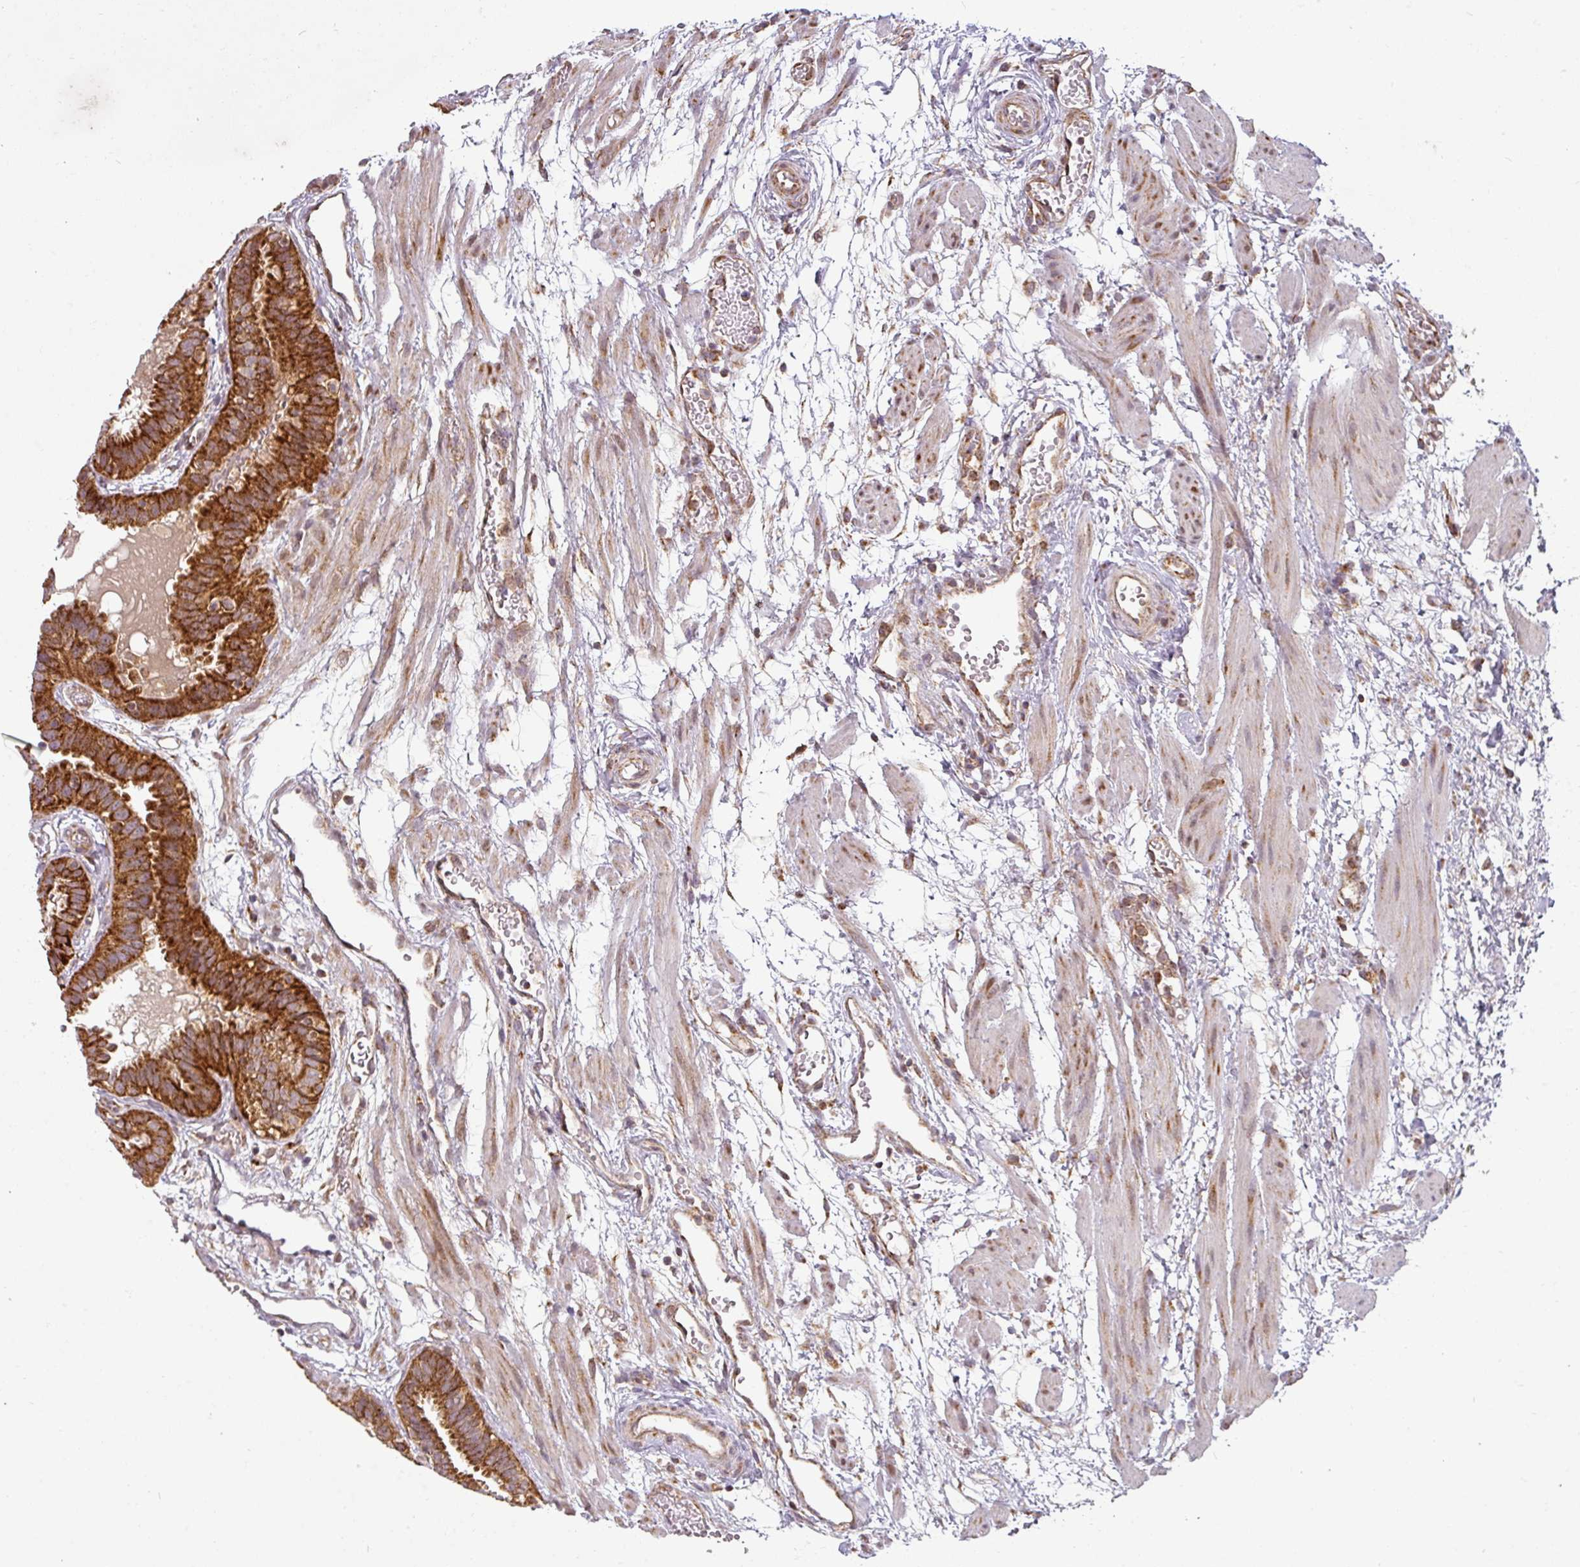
{"staining": {"intensity": "strong", "quantity": ">75%", "location": "cytoplasmic/membranous"}, "tissue": "fallopian tube", "cell_type": "Glandular cells", "image_type": "normal", "snomed": [{"axis": "morphology", "description": "Normal tissue, NOS"}, {"axis": "topography", "description": "Fallopian tube"}], "caption": "Protein analysis of normal fallopian tube exhibits strong cytoplasmic/membranous positivity in approximately >75% of glandular cells.", "gene": "MRPS16", "patient": {"sex": "female", "age": 37}}